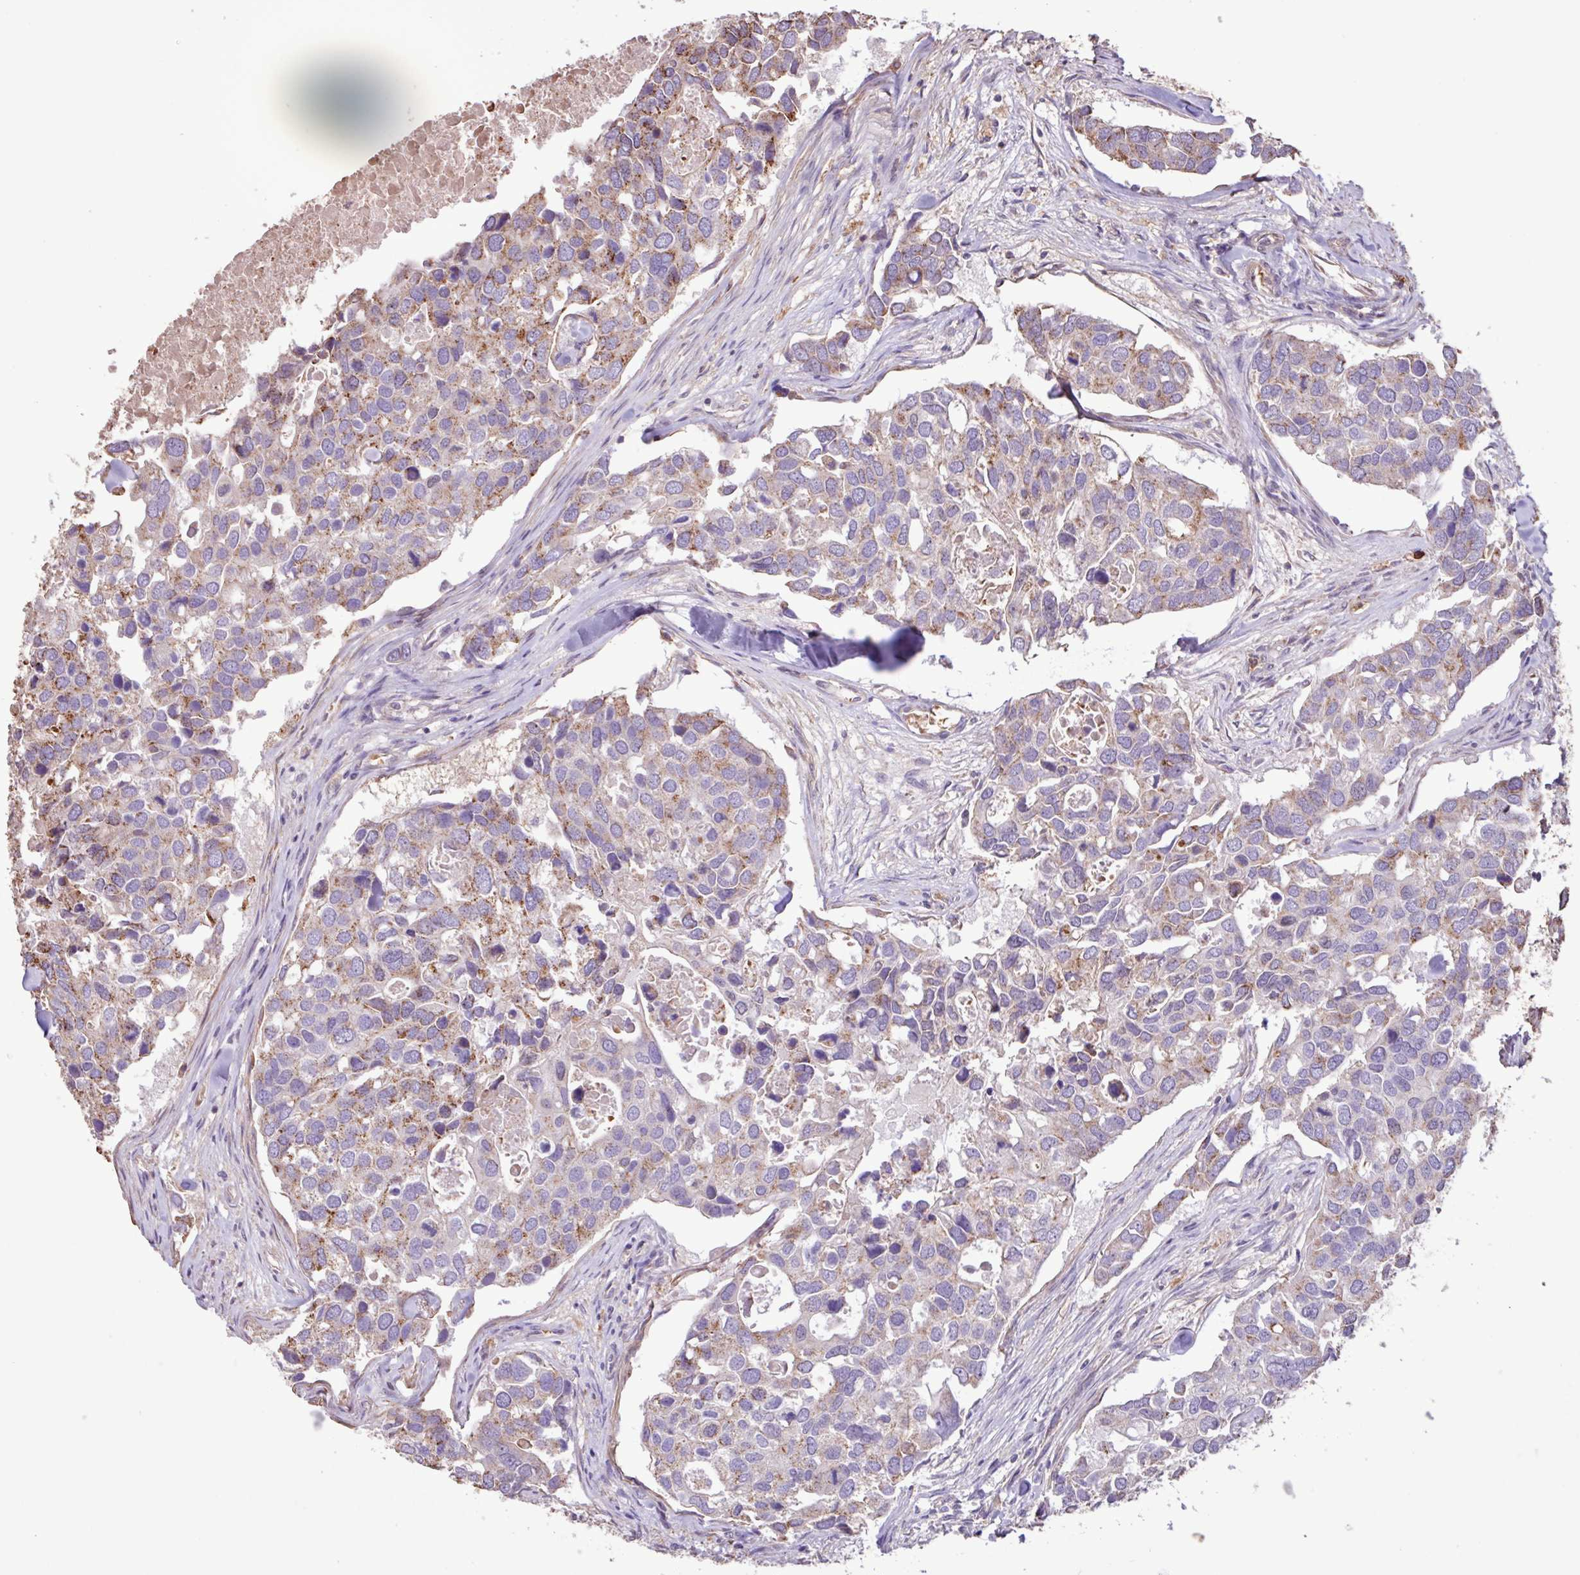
{"staining": {"intensity": "moderate", "quantity": "25%-75%", "location": "cytoplasmic/membranous"}, "tissue": "breast cancer", "cell_type": "Tumor cells", "image_type": "cancer", "snomed": [{"axis": "morphology", "description": "Duct carcinoma"}, {"axis": "topography", "description": "Breast"}], "caption": "Immunohistochemical staining of human breast infiltrating ductal carcinoma demonstrates medium levels of moderate cytoplasmic/membranous protein positivity in approximately 25%-75% of tumor cells.", "gene": "CHST11", "patient": {"sex": "female", "age": 83}}